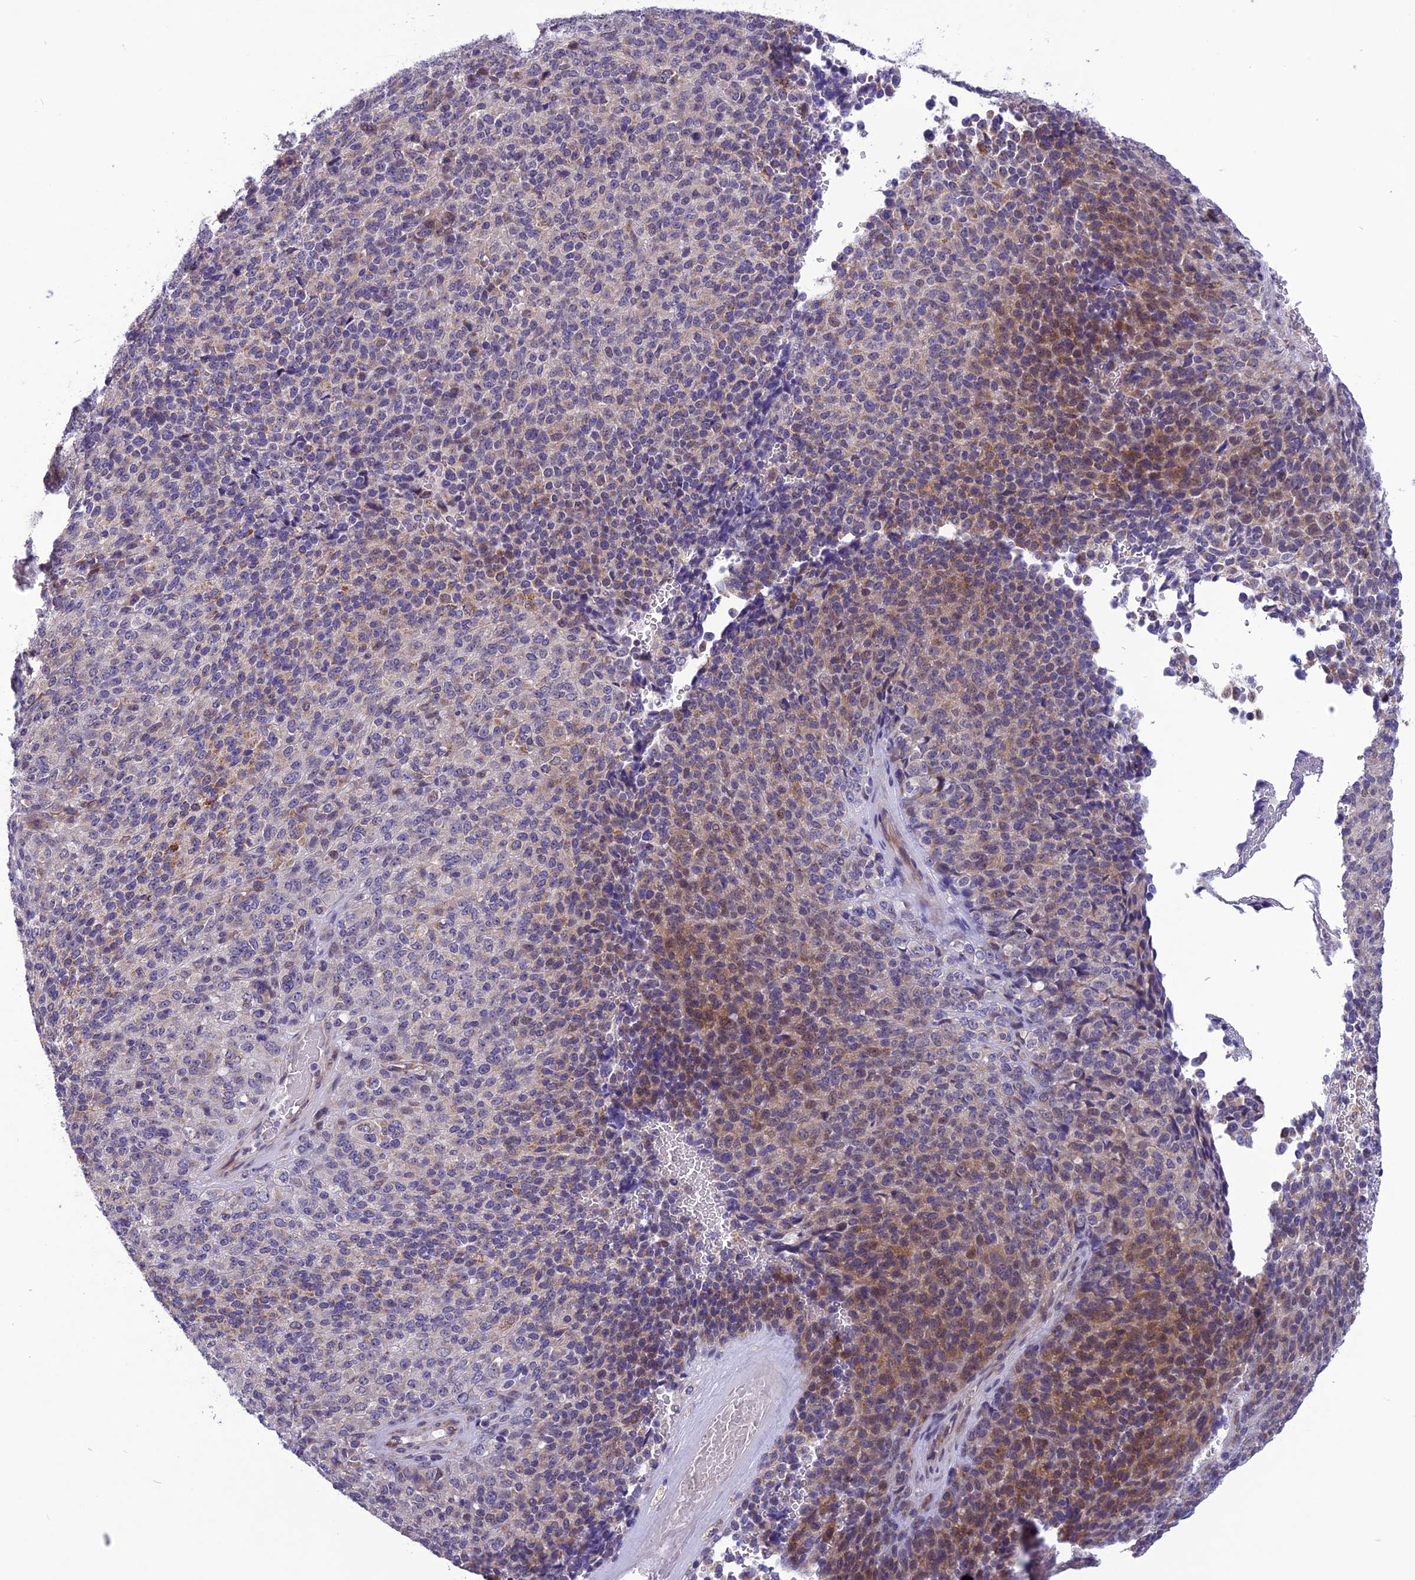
{"staining": {"intensity": "moderate", "quantity": "<25%", "location": "cytoplasmic/membranous"}, "tissue": "melanoma", "cell_type": "Tumor cells", "image_type": "cancer", "snomed": [{"axis": "morphology", "description": "Malignant melanoma, Metastatic site"}, {"axis": "topography", "description": "Brain"}], "caption": "Protein staining shows moderate cytoplasmic/membranous expression in approximately <25% of tumor cells in malignant melanoma (metastatic site).", "gene": "PSMF1", "patient": {"sex": "female", "age": 56}}